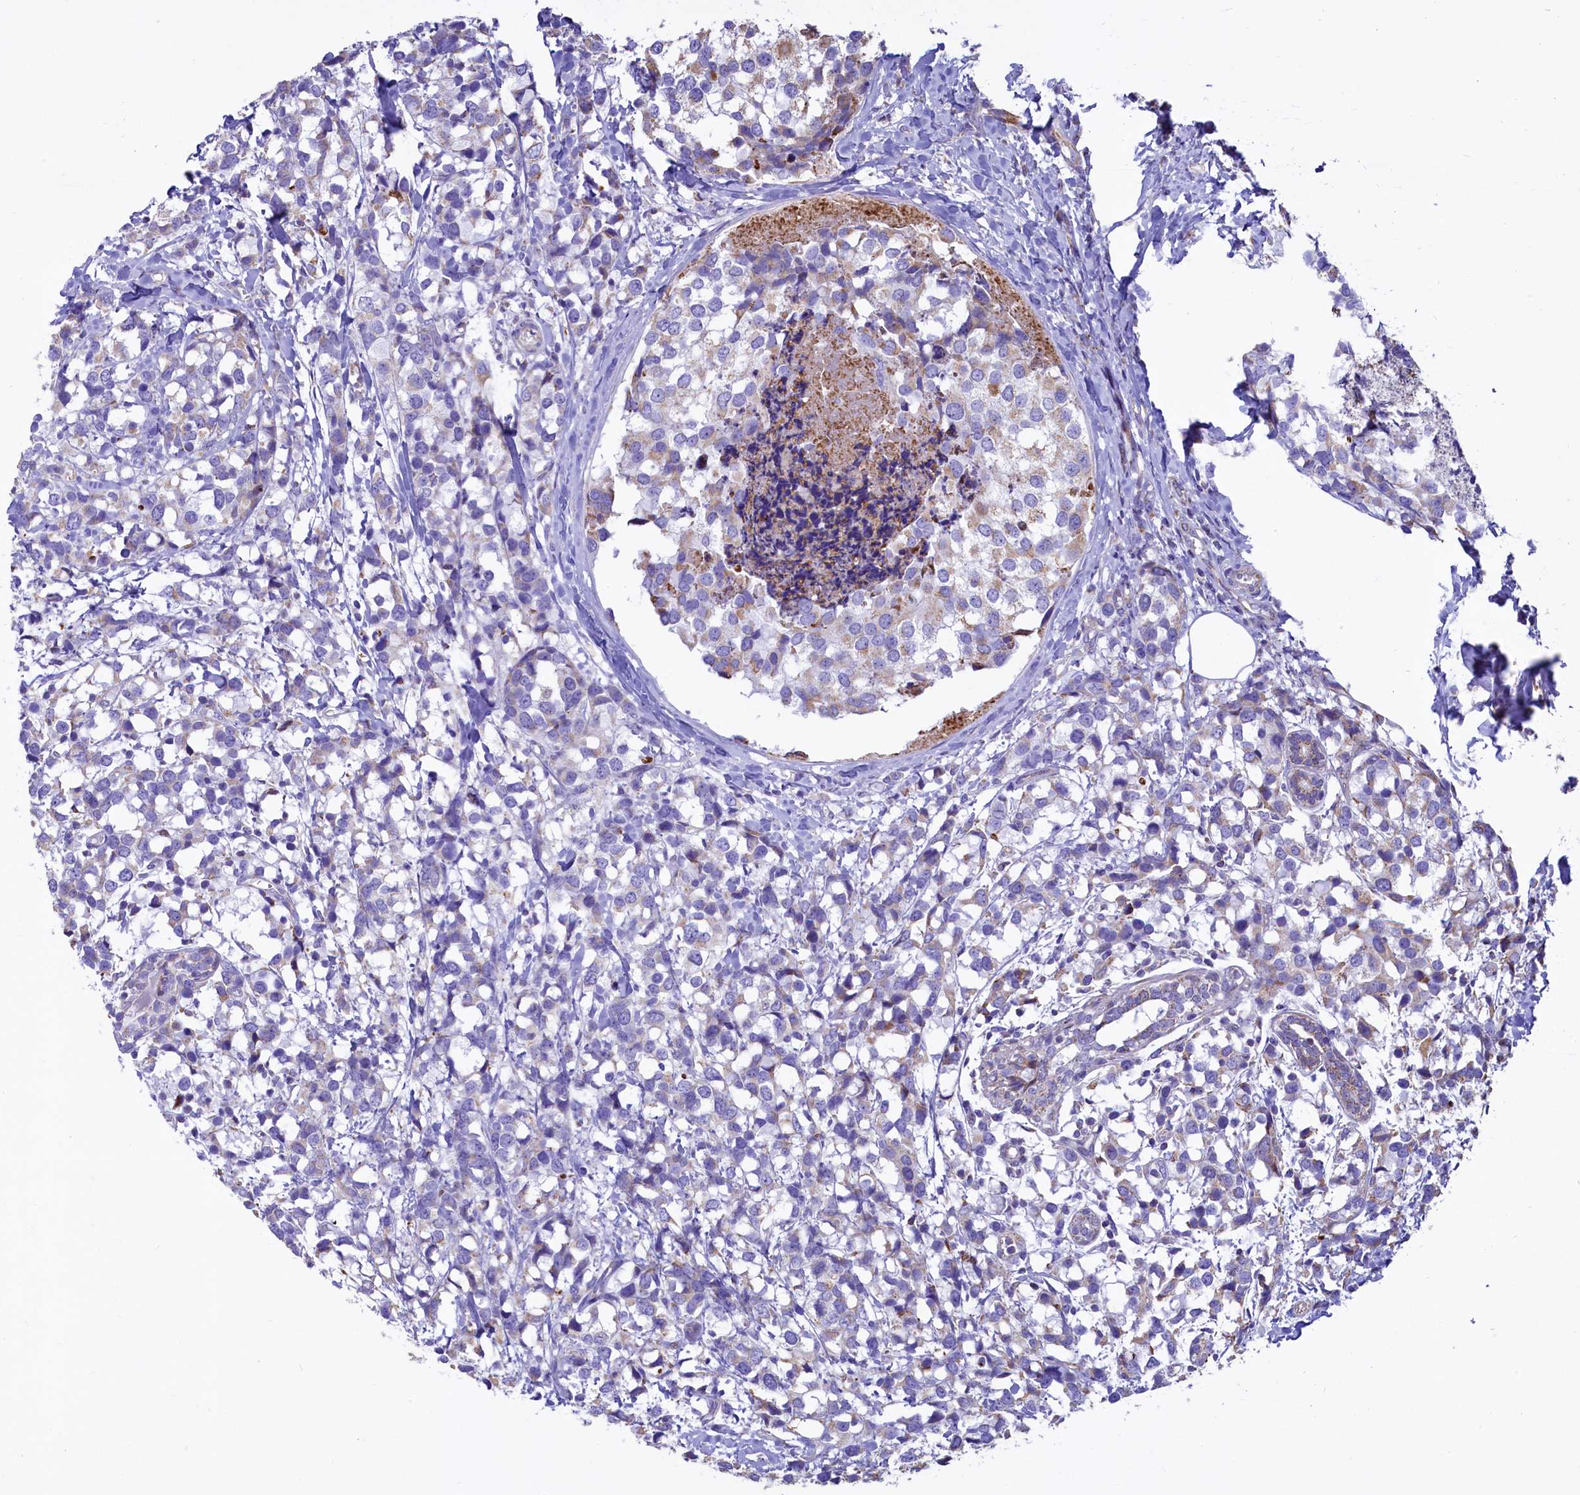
{"staining": {"intensity": "negative", "quantity": "none", "location": "none"}, "tissue": "breast cancer", "cell_type": "Tumor cells", "image_type": "cancer", "snomed": [{"axis": "morphology", "description": "Lobular carcinoma"}, {"axis": "topography", "description": "Breast"}], "caption": "A micrograph of human lobular carcinoma (breast) is negative for staining in tumor cells. Nuclei are stained in blue.", "gene": "VWCE", "patient": {"sex": "female", "age": 59}}